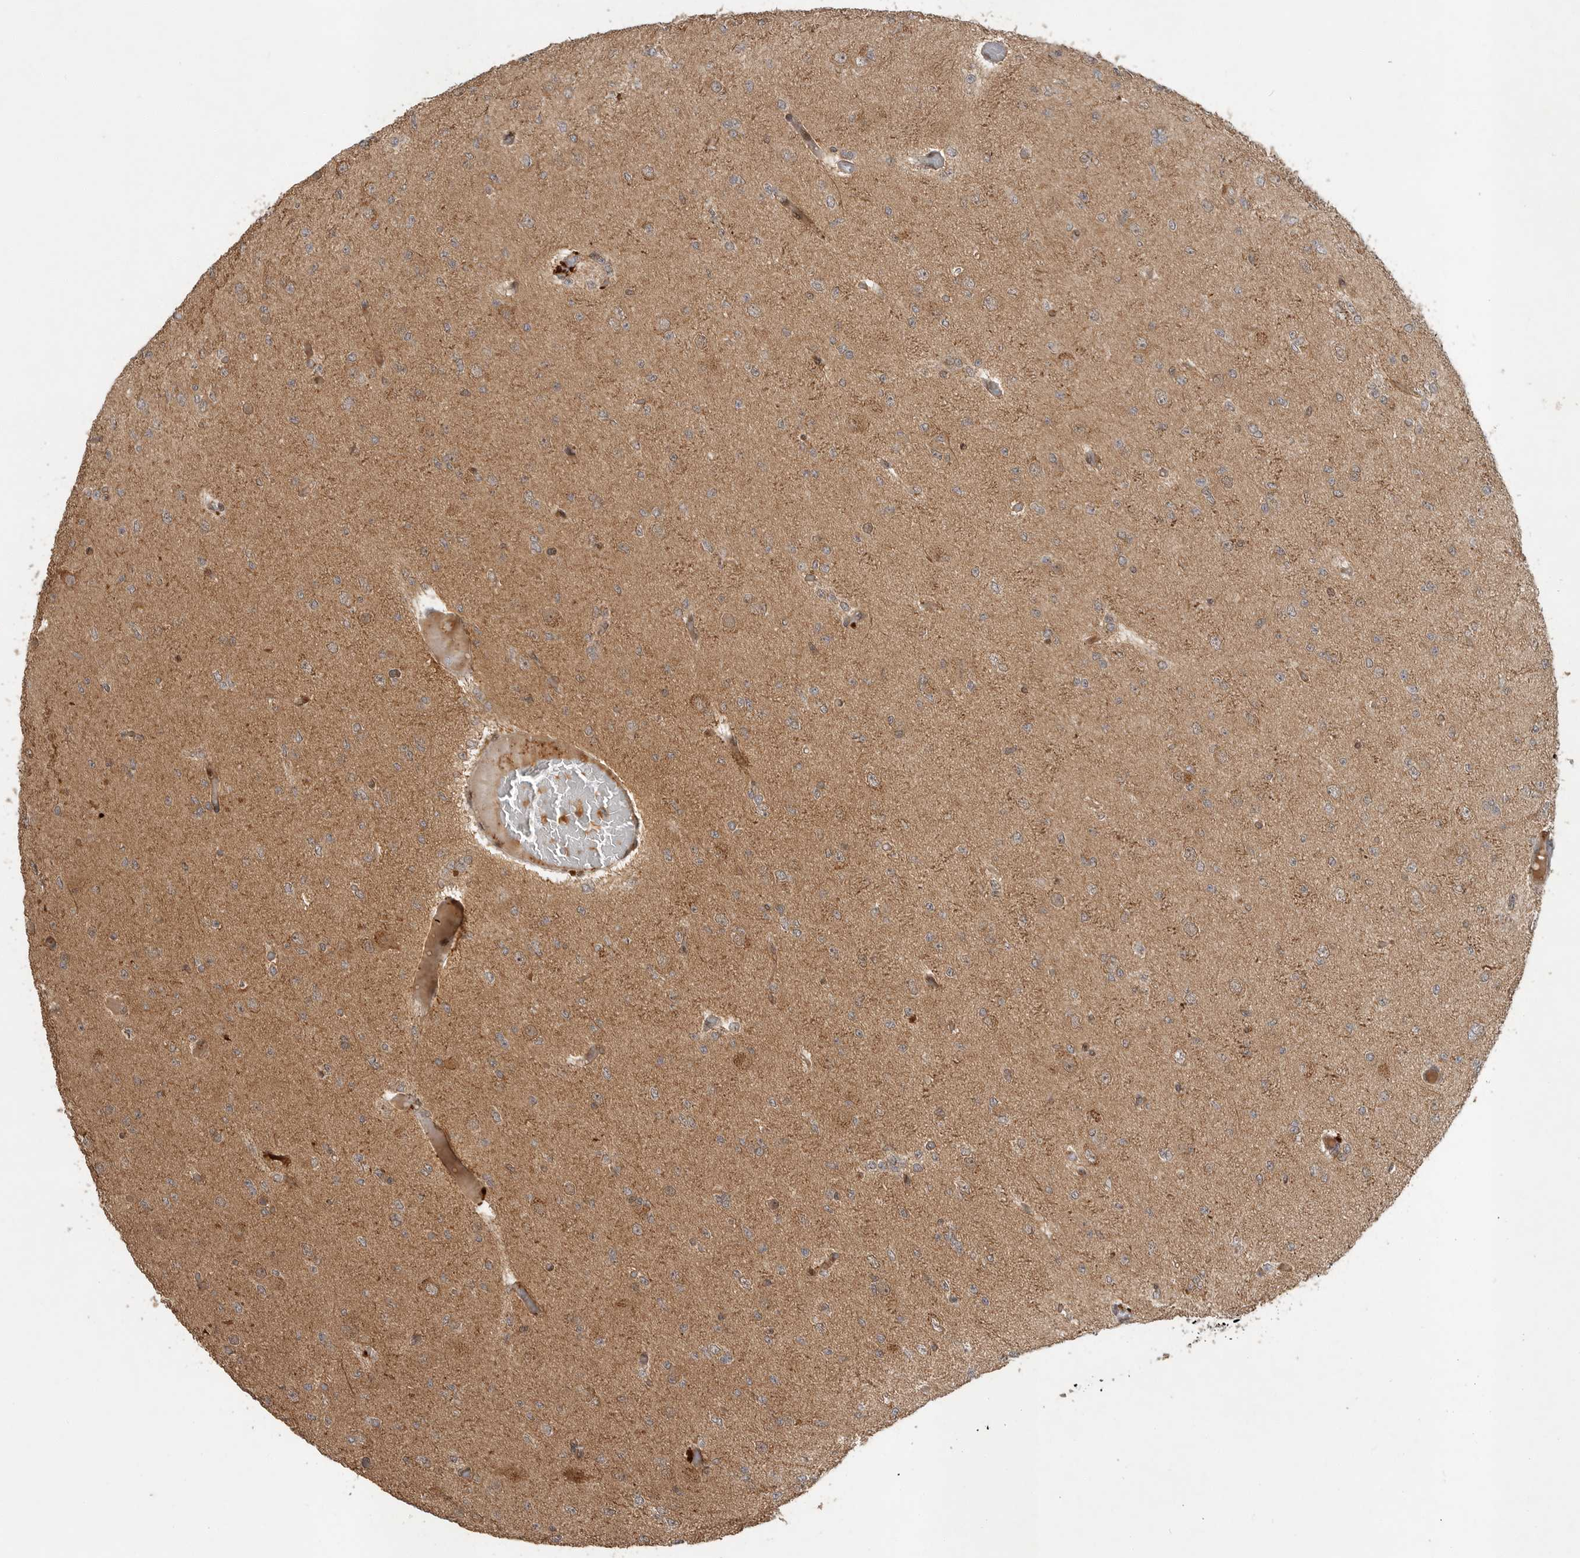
{"staining": {"intensity": "negative", "quantity": "none", "location": "none"}, "tissue": "glioma", "cell_type": "Tumor cells", "image_type": "cancer", "snomed": [{"axis": "morphology", "description": "Glioma, malignant, Low grade"}, {"axis": "topography", "description": "Brain"}], "caption": "This histopathology image is of malignant glioma (low-grade) stained with immunohistochemistry to label a protein in brown with the nuclei are counter-stained blue. There is no staining in tumor cells.", "gene": "OSBPL9", "patient": {"sex": "female", "age": 22}}